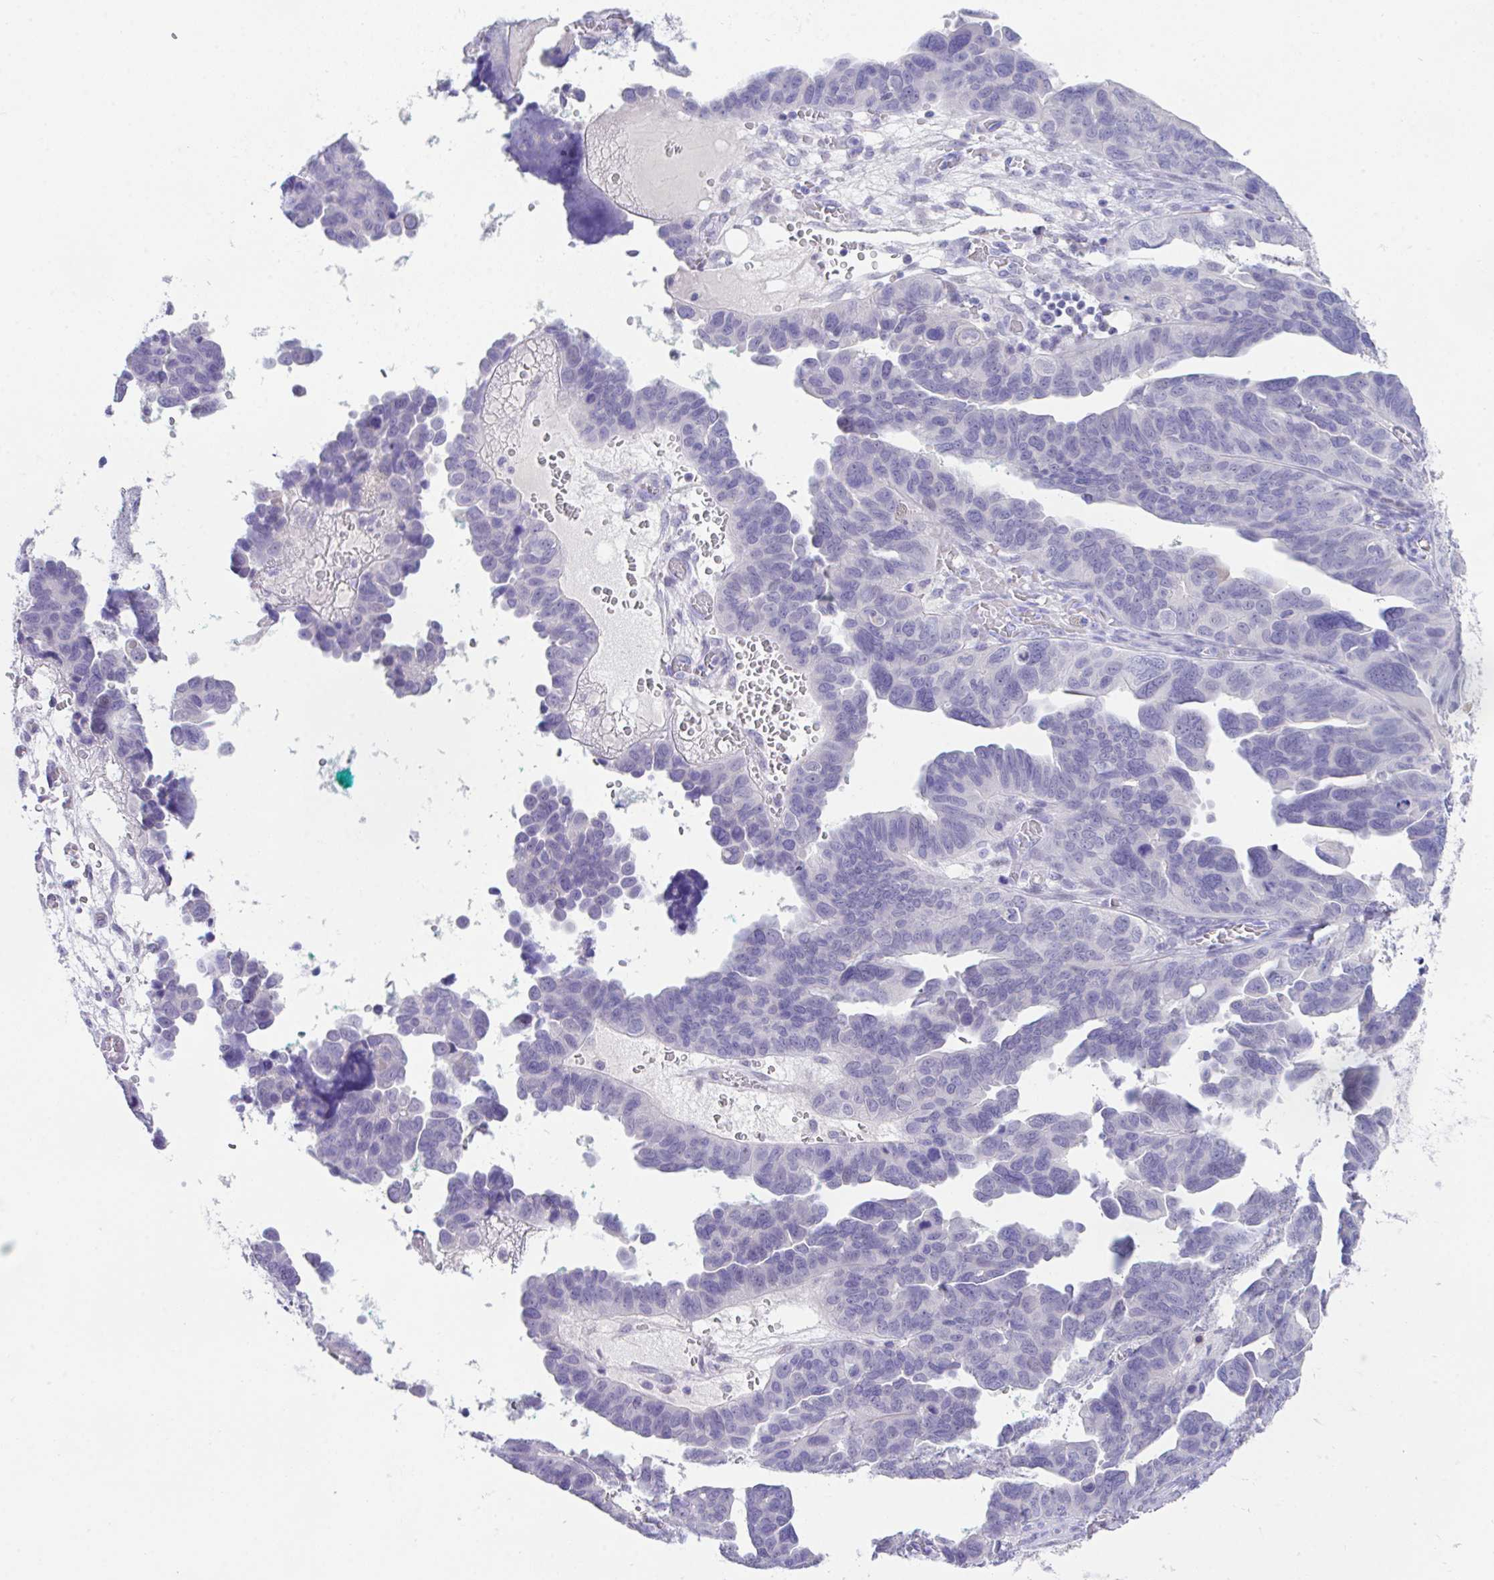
{"staining": {"intensity": "negative", "quantity": "none", "location": "none"}, "tissue": "ovarian cancer", "cell_type": "Tumor cells", "image_type": "cancer", "snomed": [{"axis": "morphology", "description": "Cystadenocarcinoma, serous, NOS"}, {"axis": "topography", "description": "Ovary"}], "caption": "A high-resolution image shows immunohistochemistry (IHC) staining of serous cystadenocarcinoma (ovarian), which demonstrates no significant expression in tumor cells.", "gene": "HOXB4", "patient": {"sex": "female", "age": 64}}